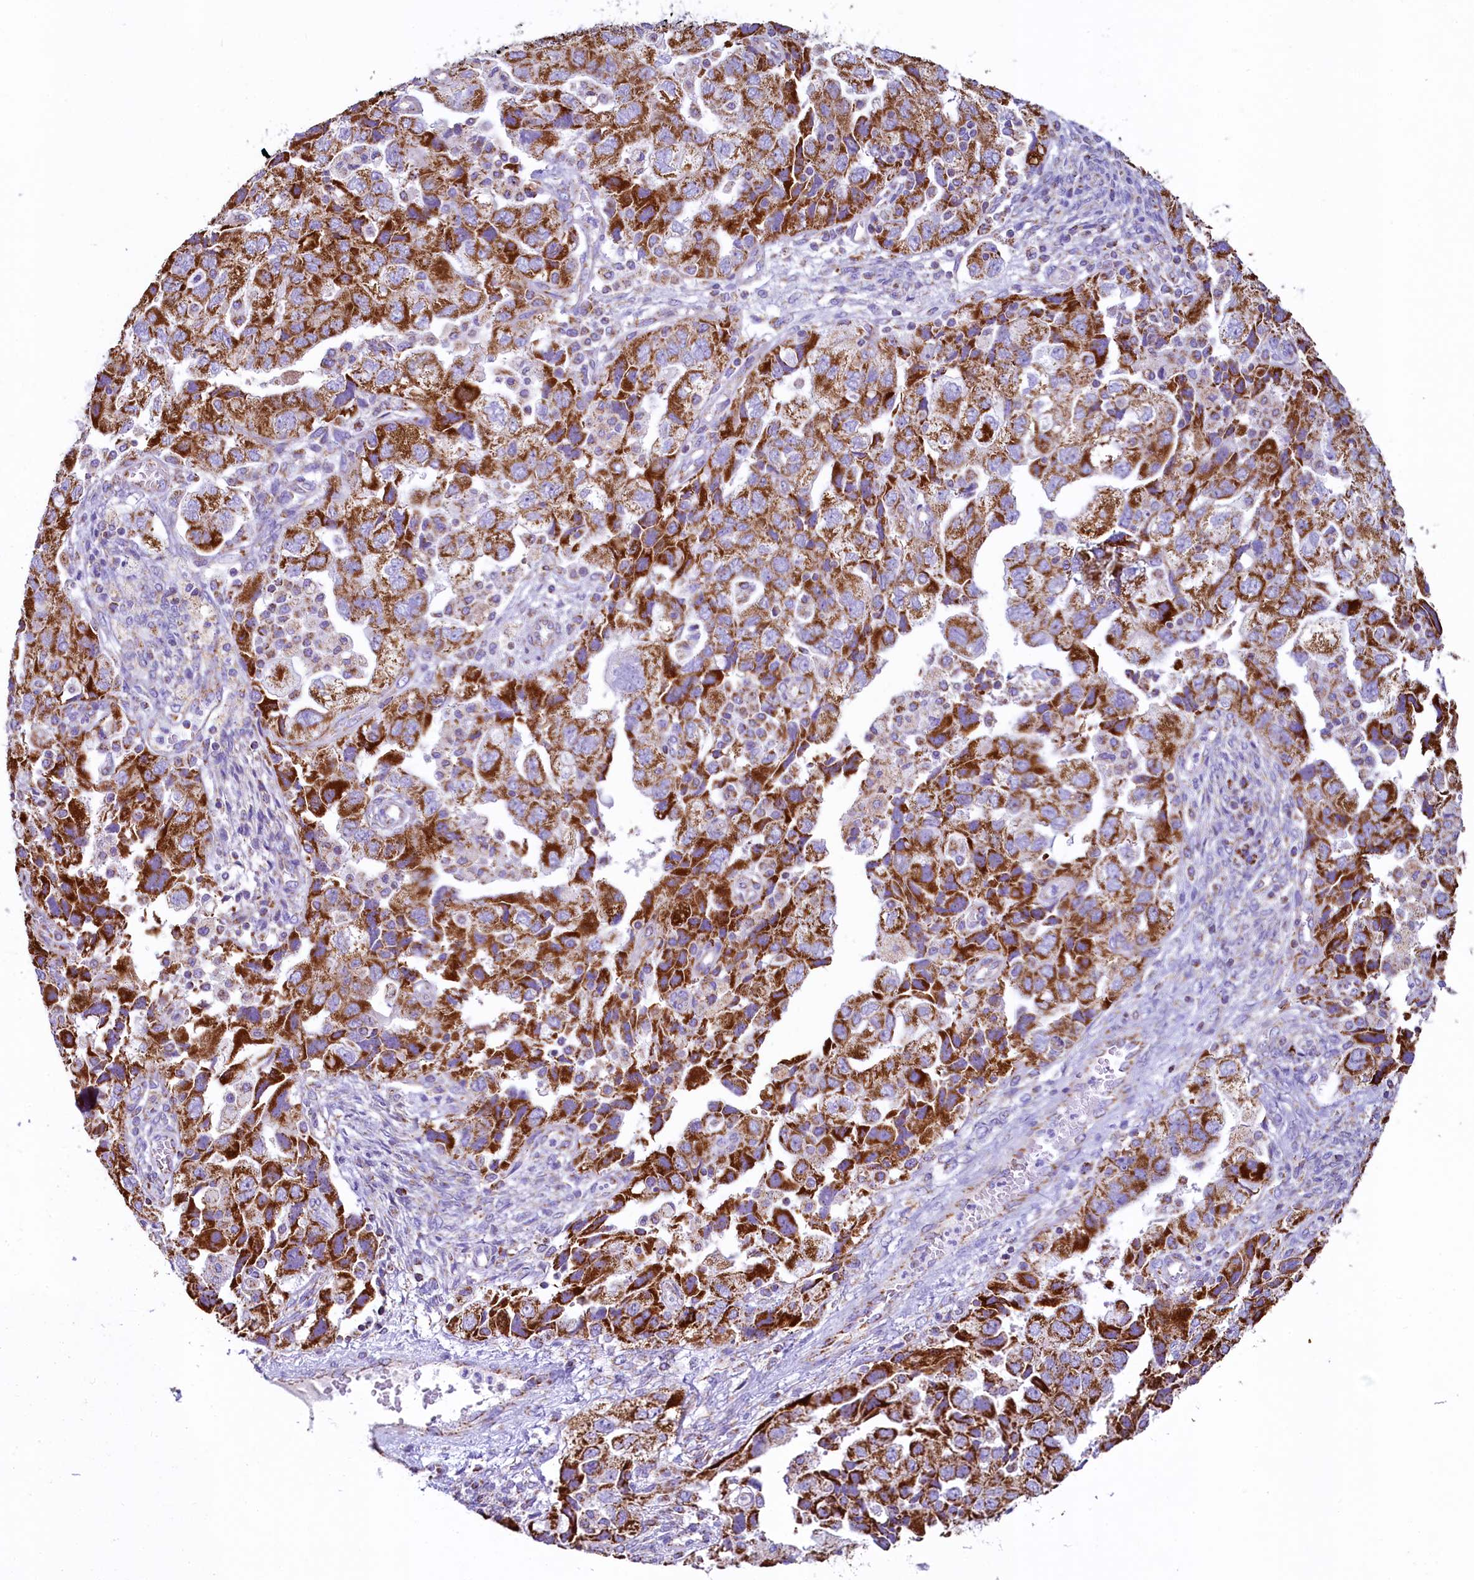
{"staining": {"intensity": "strong", "quantity": "25%-75%", "location": "cytoplasmic/membranous"}, "tissue": "ovarian cancer", "cell_type": "Tumor cells", "image_type": "cancer", "snomed": [{"axis": "morphology", "description": "Carcinoma, NOS"}, {"axis": "morphology", "description": "Cystadenocarcinoma, serous, NOS"}, {"axis": "topography", "description": "Ovary"}], "caption": "Strong cytoplasmic/membranous expression is present in about 25%-75% of tumor cells in serous cystadenocarcinoma (ovarian).", "gene": "IDH3A", "patient": {"sex": "female", "age": 69}}